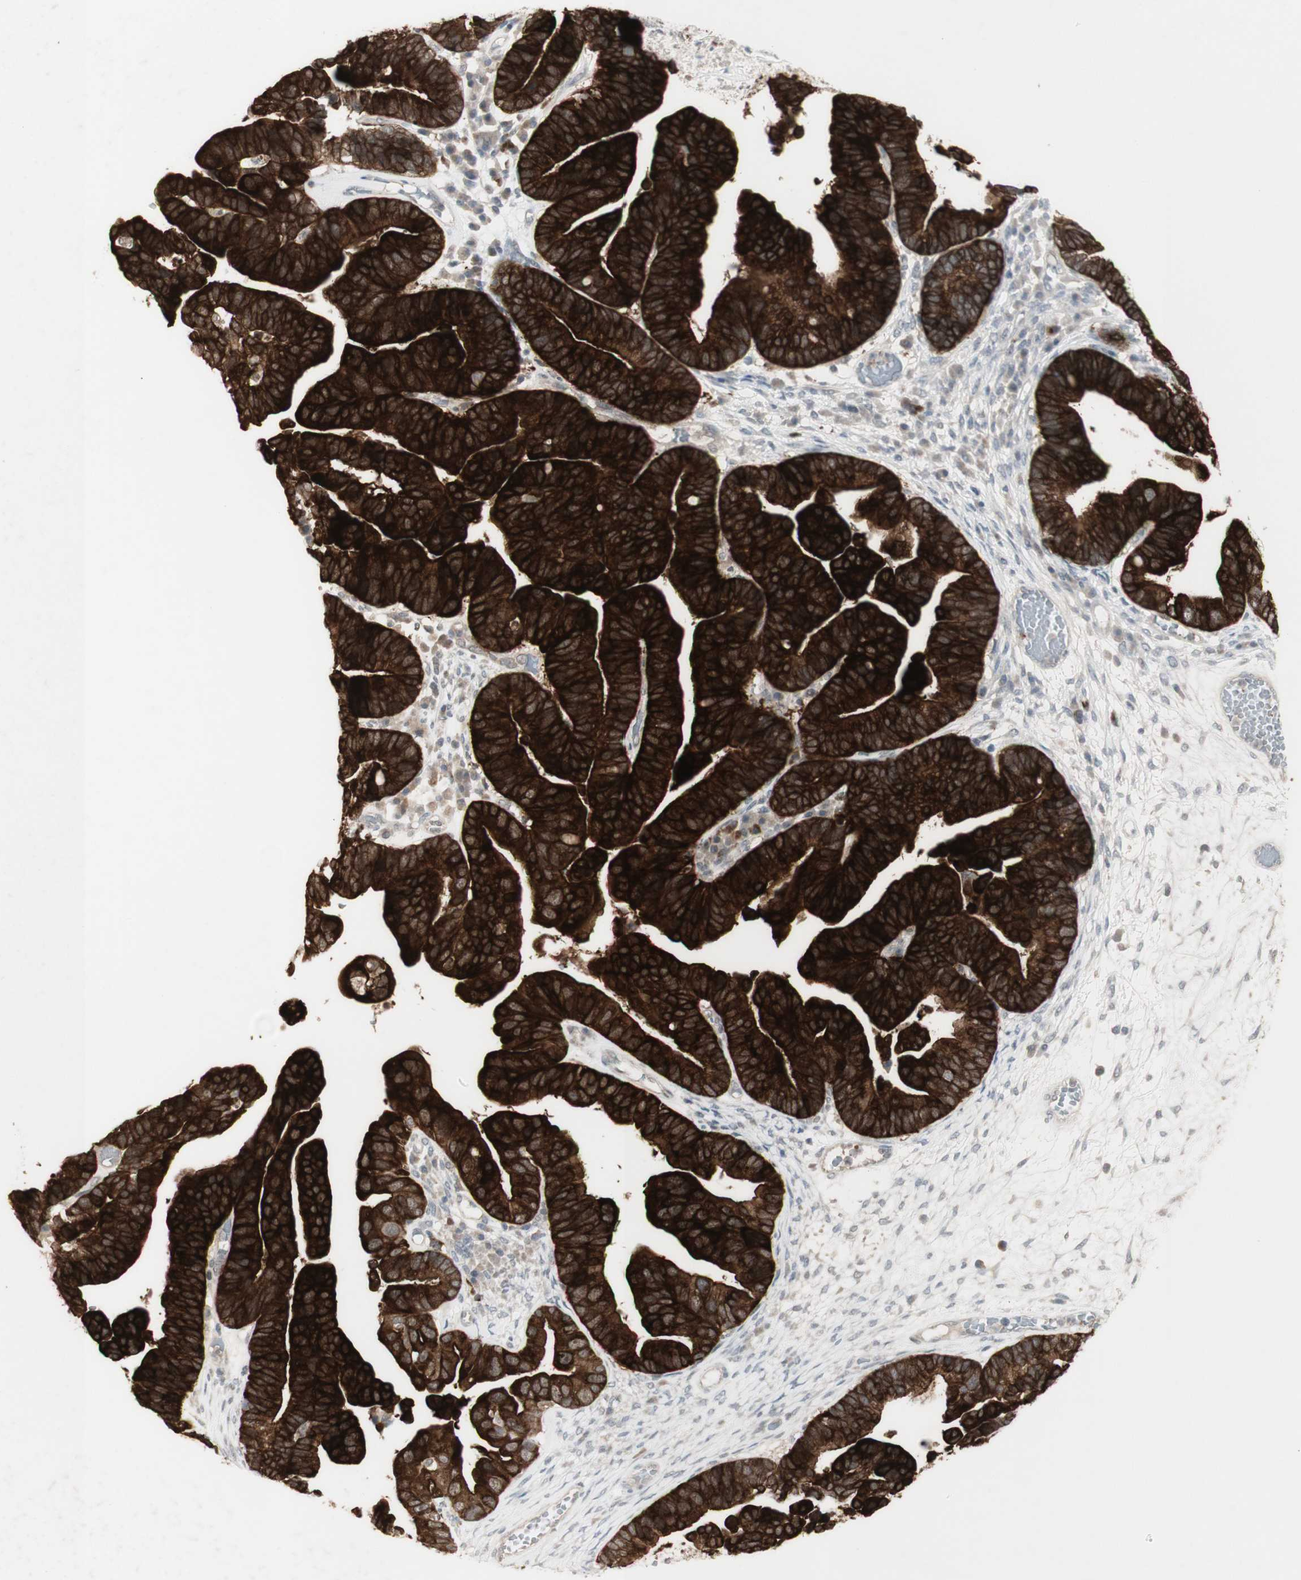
{"staining": {"intensity": "strong", "quantity": ">75%", "location": "cytoplasmic/membranous"}, "tissue": "ovarian cancer", "cell_type": "Tumor cells", "image_type": "cancer", "snomed": [{"axis": "morphology", "description": "Cystadenocarcinoma, serous, NOS"}, {"axis": "topography", "description": "Ovary"}], "caption": "The immunohistochemical stain shows strong cytoplasmic/membranous staining in tumor cells of ovarian serous cystadenocarcinoma tissue. (DAB IHC, brown staining for protein, blue staining for nuclei).", "gene": "C1orf116", "patient": {"sex": "female", "age": 56}}